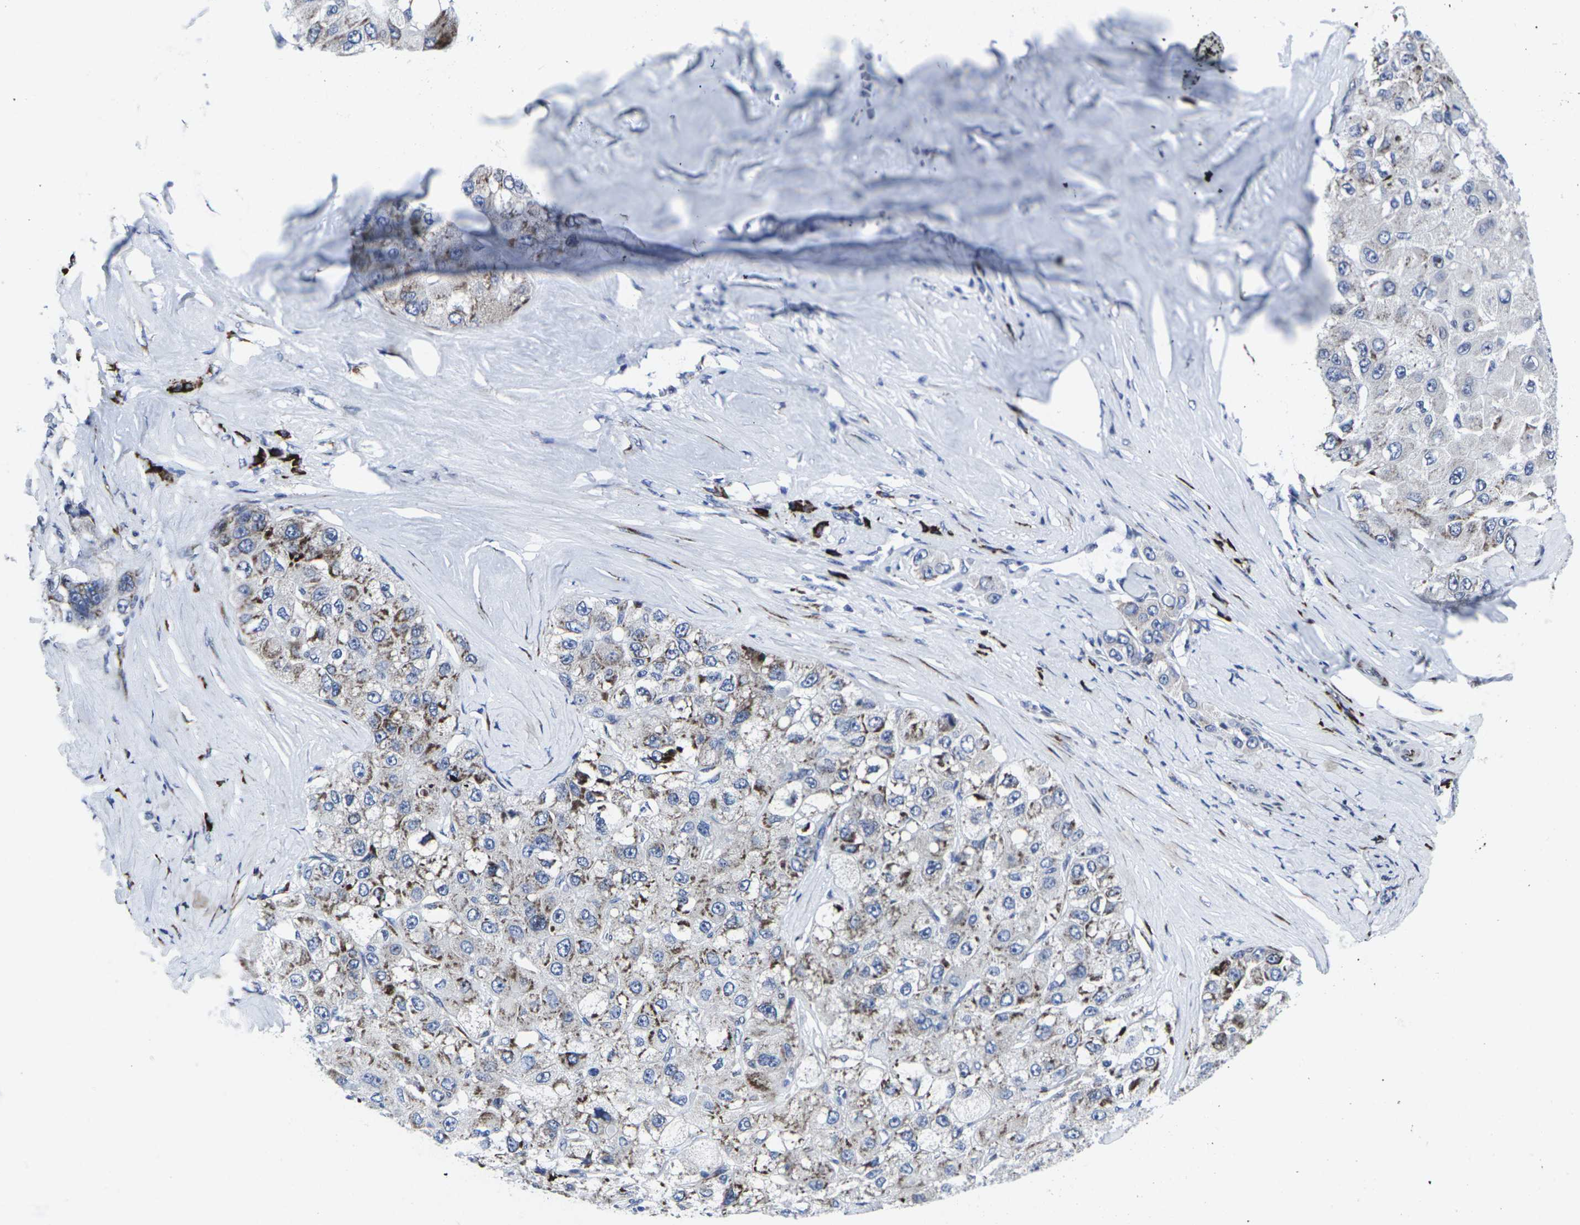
{"staining": {"intensity": "moderate", "quantity": "25%-75%", "location": "cytoplasmic/membranous"}, "tissue": "liver cancer", "cell_type": "Tumor cells", "image_type": "cancer", "snomed": [{"axis": "morphology", "description": "Carcinoma, Hepatocellular, NOS"}, {"axis": "topography", "description": "Liver"}], "caption": "Hepatocellular carcinoma (liver) stained with DAB (3,3'-diaminobenzidine) immunohistochemistry (IHC) exhibits medium levels of moderate cytoplasmic/membranous staining in about 25%-75% of tumor cells. (brown staining indicates protein expression, while blue staining denotes nuclei).", "gene": "RPN1", "patient": {"sex": "male", "age": 80}}